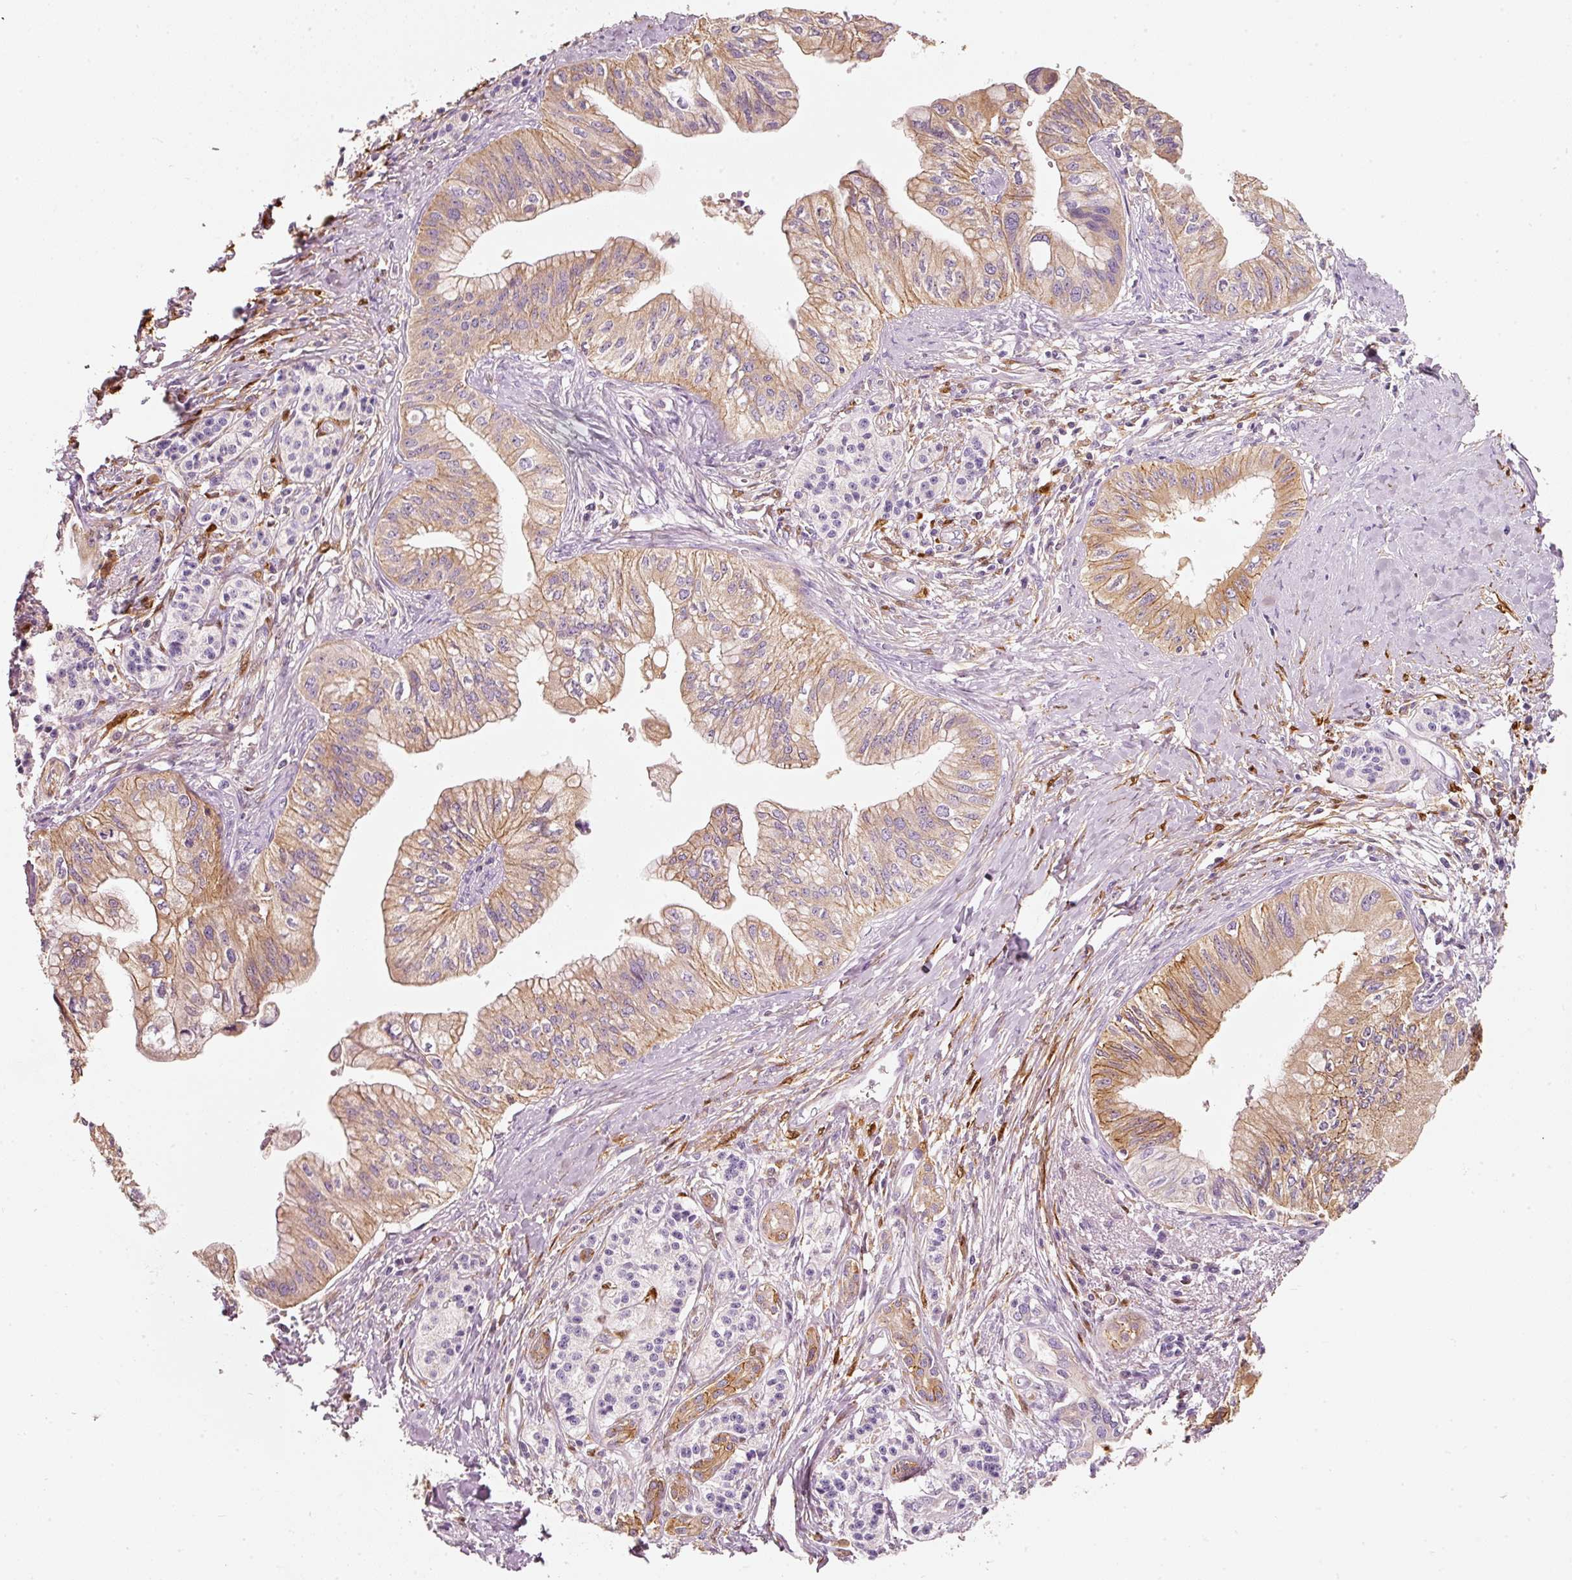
{"staining": {"intensity": "weak", "quantity": ">75%", "location": "cytoplasmic/membranous"}, "tissue": "pancreatic cancer", "cell_type": "Tumor cells", "image_type": "cancer", "snomed": [{"axis": "morphology", "description": "Adenocarcinoma, NOS"}, {"axis": "topography", "description": "Pancreas"}], "caption": "Adenocarcinoma (pancreatic) was stained to show a protein in brown. There is low levels of weak cytoplasmic/membranous positivity in about >75% of tumor cells. The protein is shown in brown color, while the nuclei are stained blue.", "gene": "IQGAP2", "patient": {"sex": "male", "age": 71}}